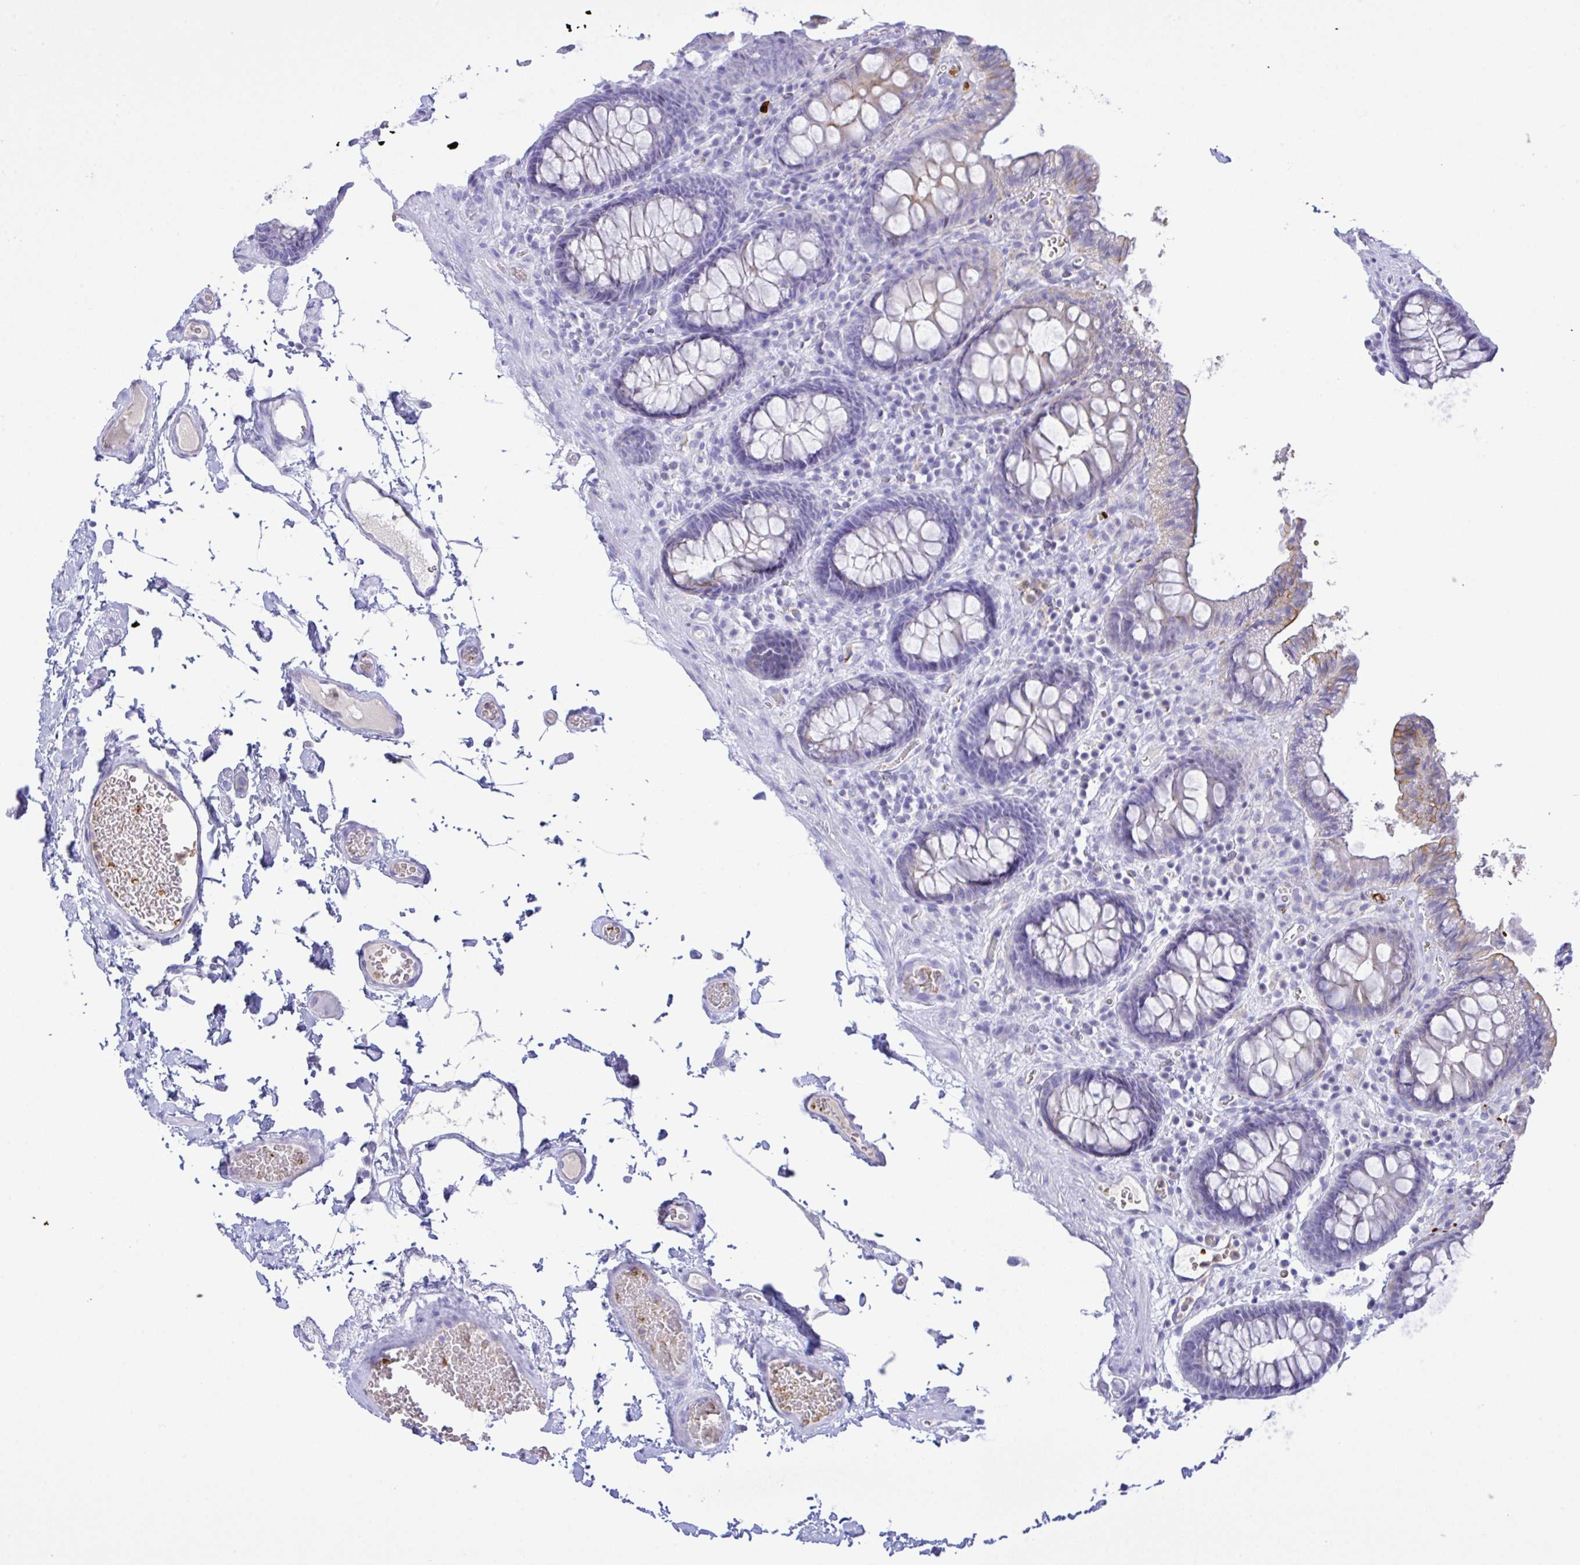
{"staining": {"intensity": "negative", "quantity": "none", "location": "none"}, "tissue": "colon", "cell_type": "Endothelial cells", "image_type": "normal", "snomed": [{"axis": "morphology", "description": "Normal tissue, NOS"}, {"axis": "topography", "description": "Colon"}, {"axis": "topography", "description": "Peripheral nerve tissue"}], "caption": "IHC micrograph of unremarkable colon: colon stained with DAB exhibits no significant protein positivity in endothelial cells. (Brightfield microscopy of DAB (3,3'-diaminobenzidine) immunohistochemistry at high magnification).", "gene": "ZNF221", "patient": {"sex": "male", "age": 84}}